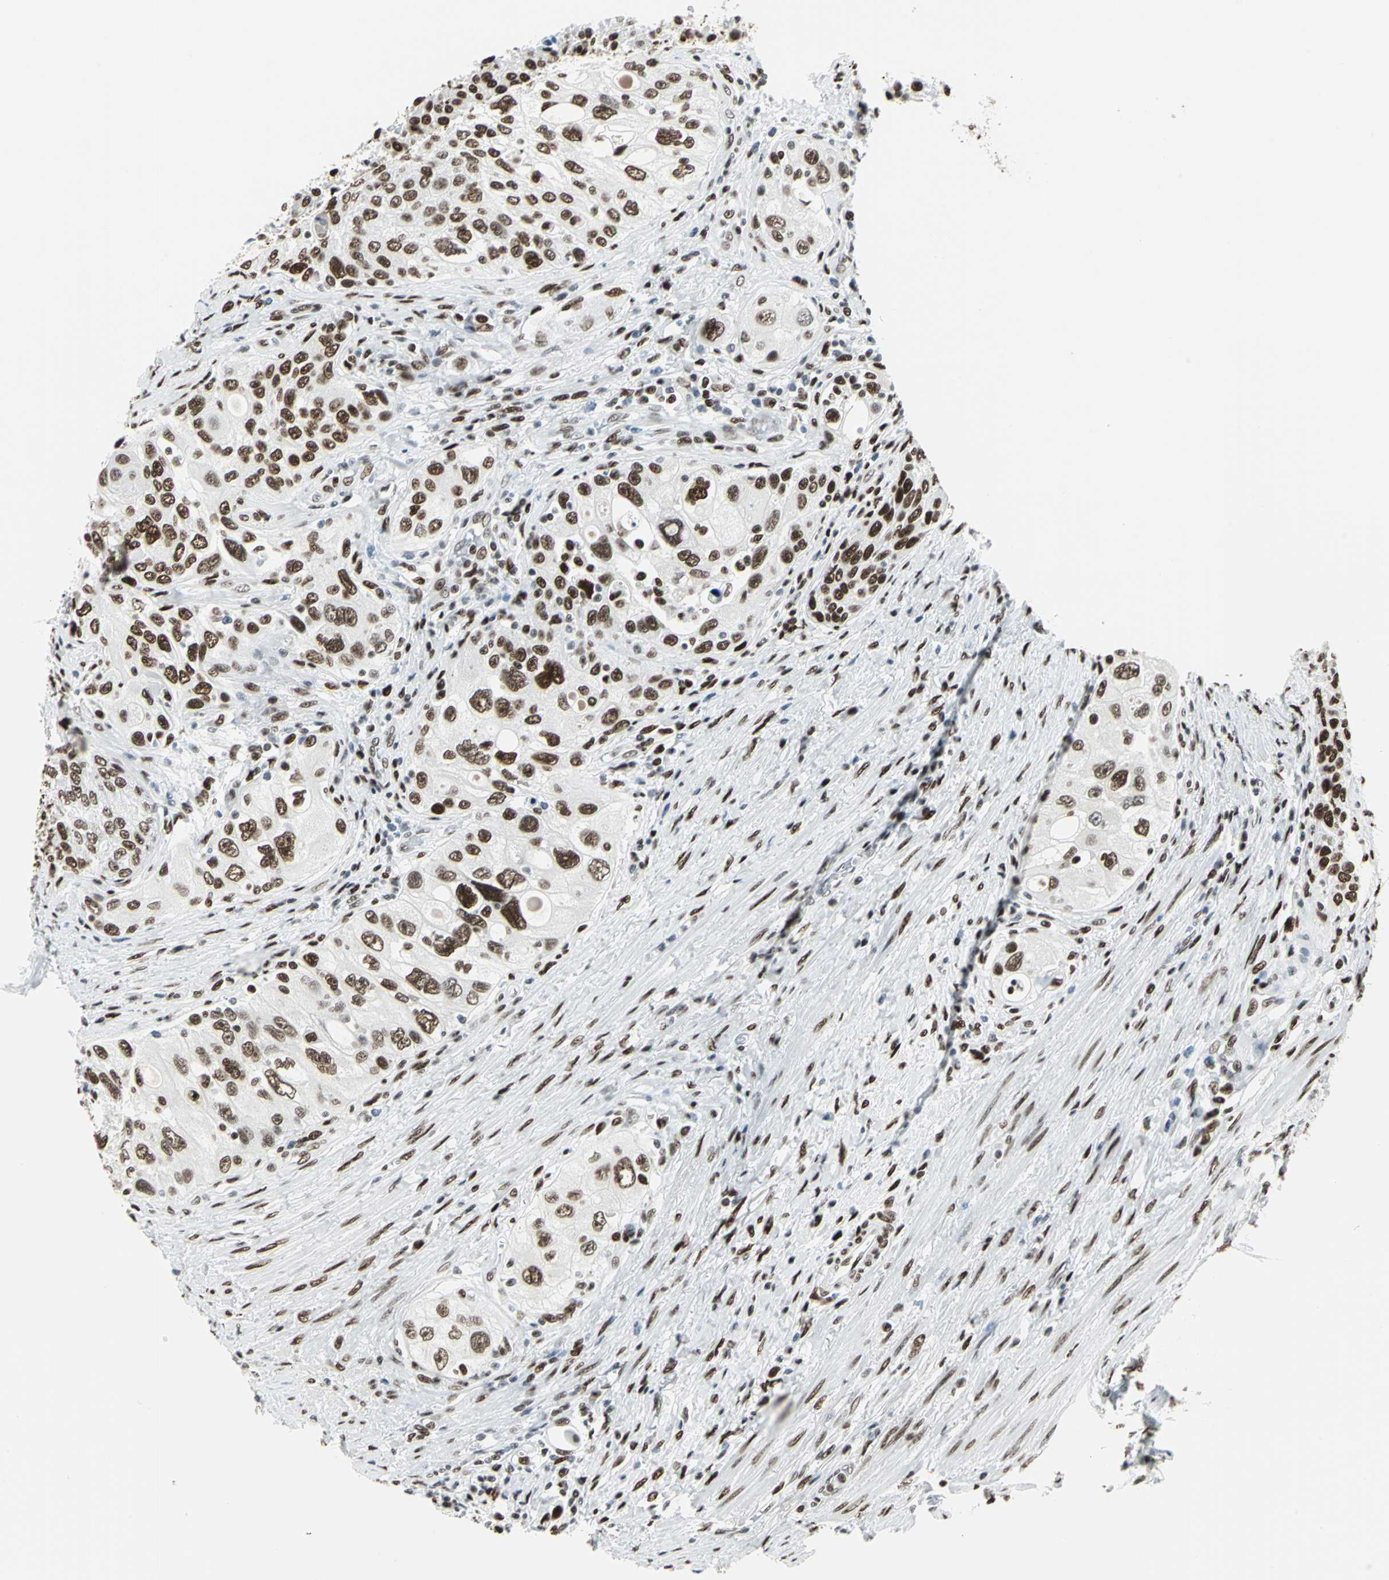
{"staining": {"intensity": "strong", "quantity": ">75%", "location": "nuclear"}, "tissue": "urothelial cancer", "cell_type": "Tumor cells", "image_type": "cancer", "snomed": [{"axis": "morphology", "description": "Urothelial carcinoma, High grade"}, {"axis": "topography", "description": "Urinary bladder"}], "caption": "High-magnification brightfield microscopy of high-grade urothelial carcinoma stained with DAB (3,3'-diaminobenzidine) (brown) and counterstained with hematoxylin (blue). tumor cells exhibit strong nuclear expression is identified in approximately>75% of cells.", "gene": "HDAC2", "patient": {"sex": "female", "age": 56}}